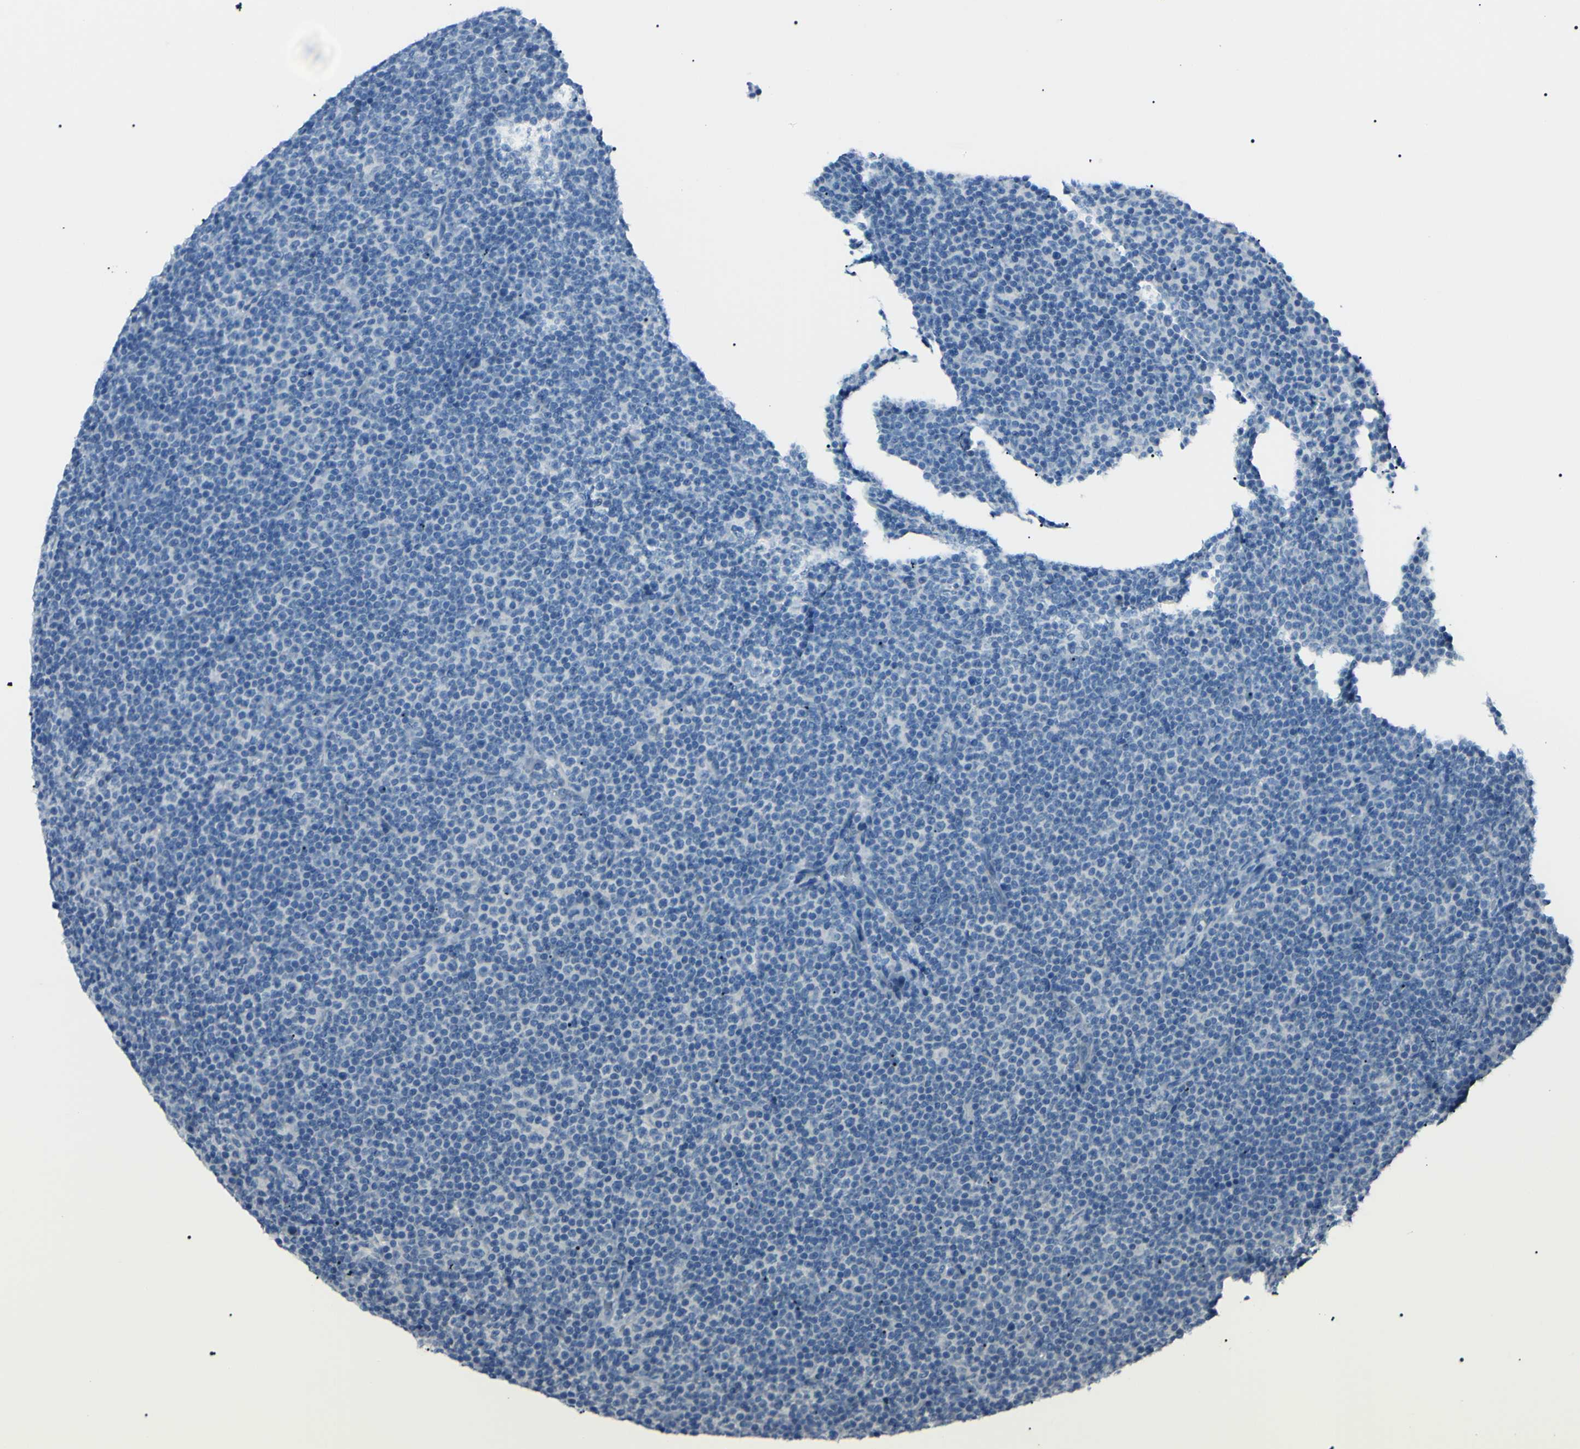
{"staining": {"intensity": "negative", "quantity": "none", "location": "none"}, "tissue": "lymphoma", "cell_type": "Tumor cells", "image_type": "cancer", "snomed": [{"axis": "morphology", "description": "Malignant lymphoma, non-Hodgkin's type, Low grade"}, {"axis": "topography", "description": "Lymph node"}], "caption": "Photomicrograph shows no protein positivity in tumor cells of lymphoma tissue. (Brightfield microscopy of DAB IHC at high magnification).", "gene": "FOLH1", "patient": {"sex": "female", "age": 67}}